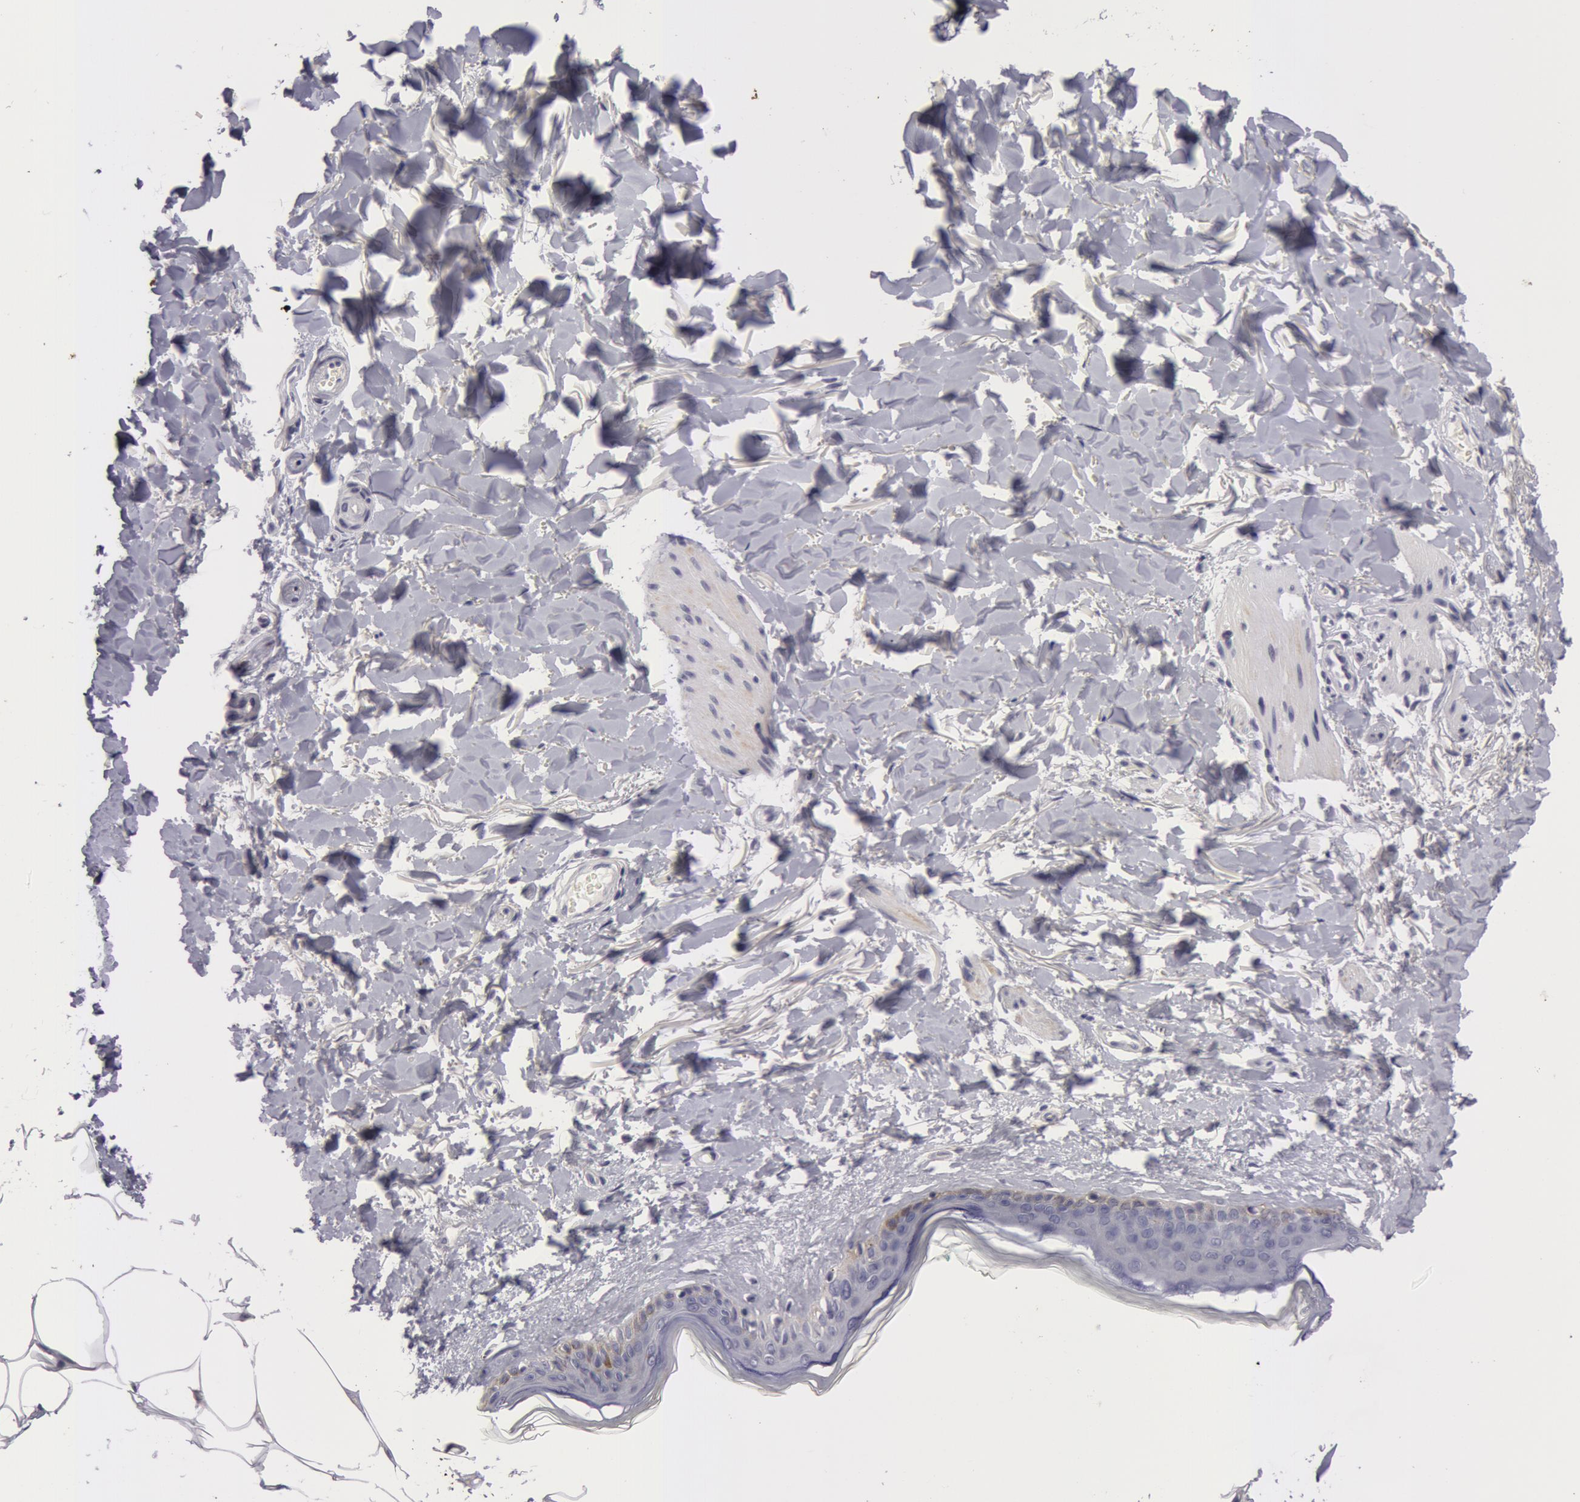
{"staining": {"intensity": "negative", "quantity": "none", "location": "none"}, "tissue": "skin", "cell_type": "Fibroblasts", "image_type": "normal", "snomed": [{"axis": "morphology", "description": "Normal tissue, NOS"}, {"axis": "topography", "description": "Skin"}], "caption": "Immunohistochemistry (IHC) histopathology image of normal skin stained for a protein (brown), which demonstrates no expression in fibroblasts.", "gene": "NLGN4X", "patient": {"sex": "female", "age": 56}}